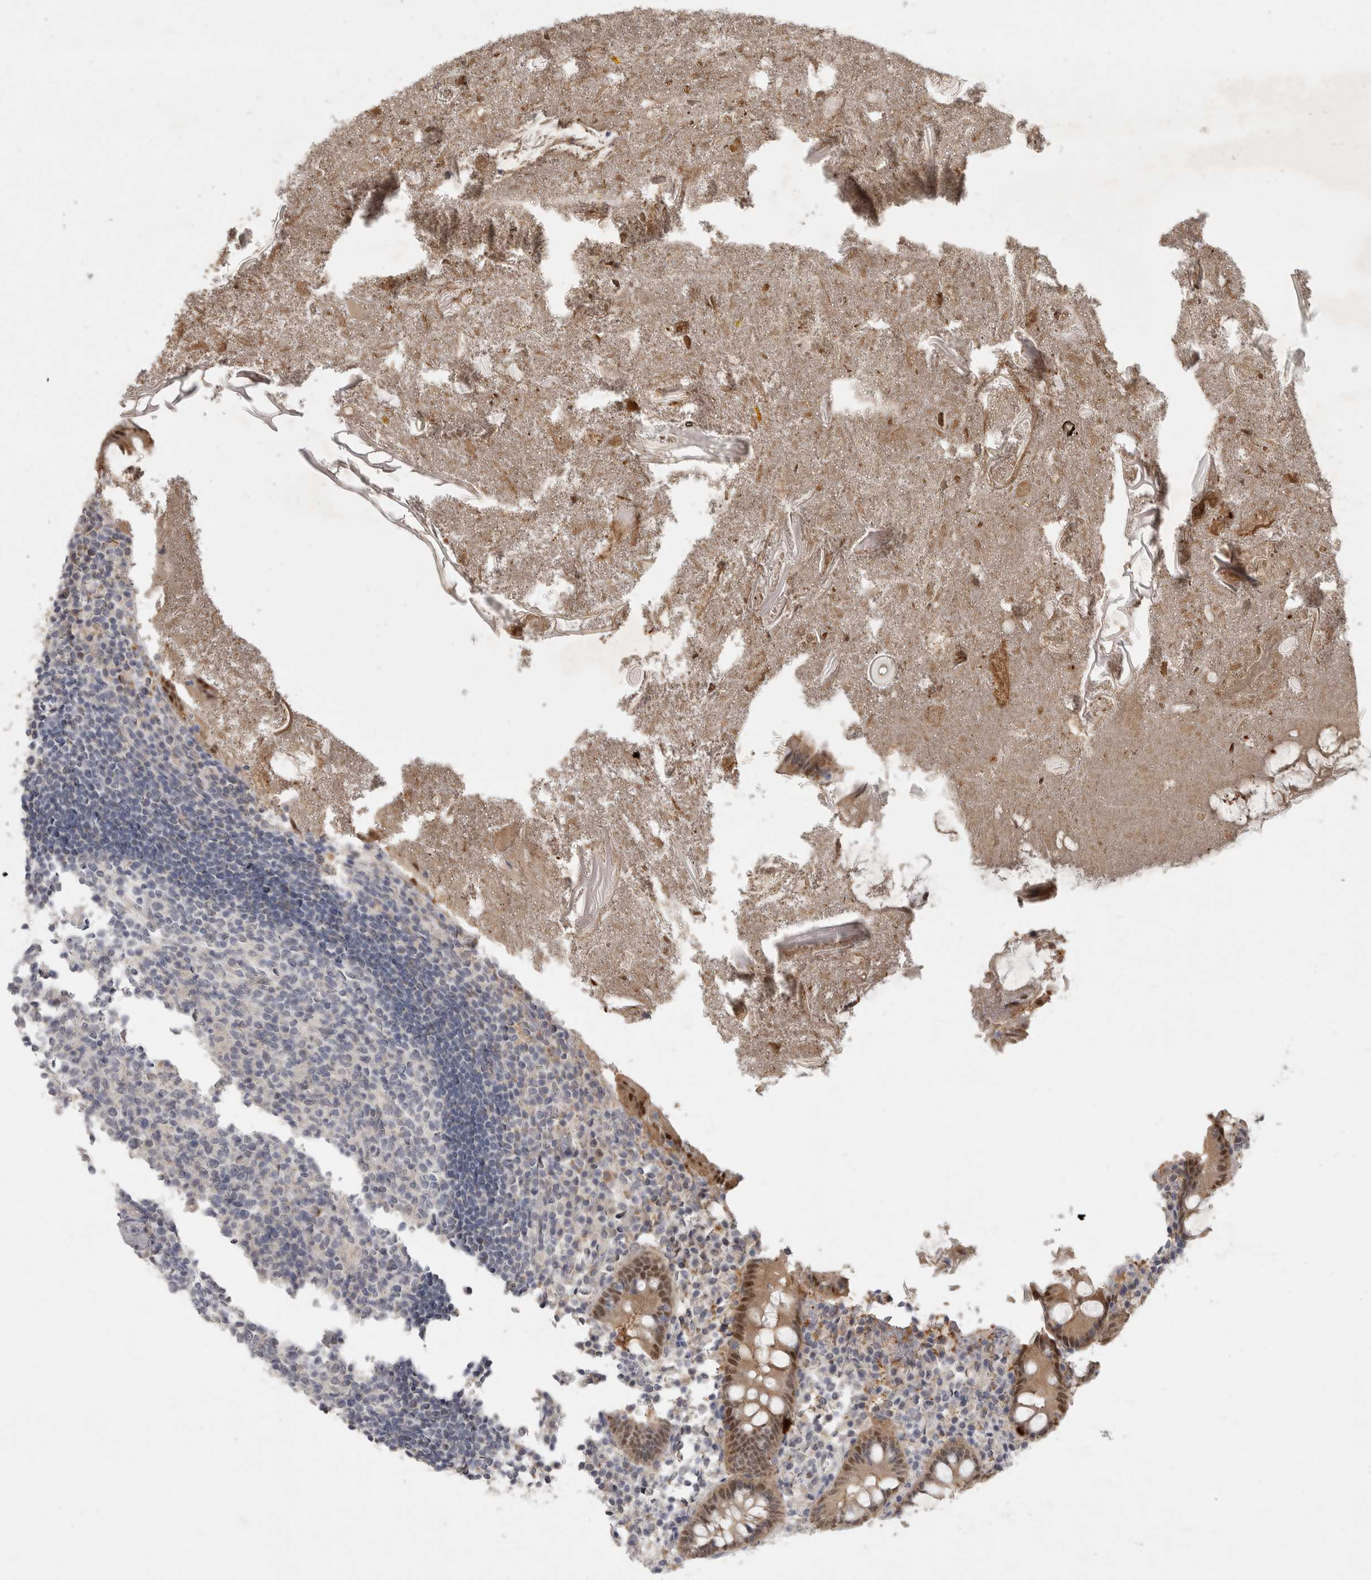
{"staining": {"intensity": "moderate", "quantity": ">75%", "location": "cytoplasmic/membranous,nuclear"}, "tissue": "appendix", "cell_type": "Glandular cells", "image_type": "normal", "snomed": [{"axis": "morphology", "description": "Normal tissue, NOS"}, {"axis": "topography", "description": "Appendix"}], "caption": "The micrograph displays immunohistochemical staining of unremarkable appendix. There is moderate cytoplasmic/membranous,nuclear positivity is appreciated in approximately >75% of glandular cells. Immunohistochemistry stains the protein of interest in brown and the nuclei are stained blue.", "gene": "DYRK2", "patient": {"sex": "female", "age": 17}}